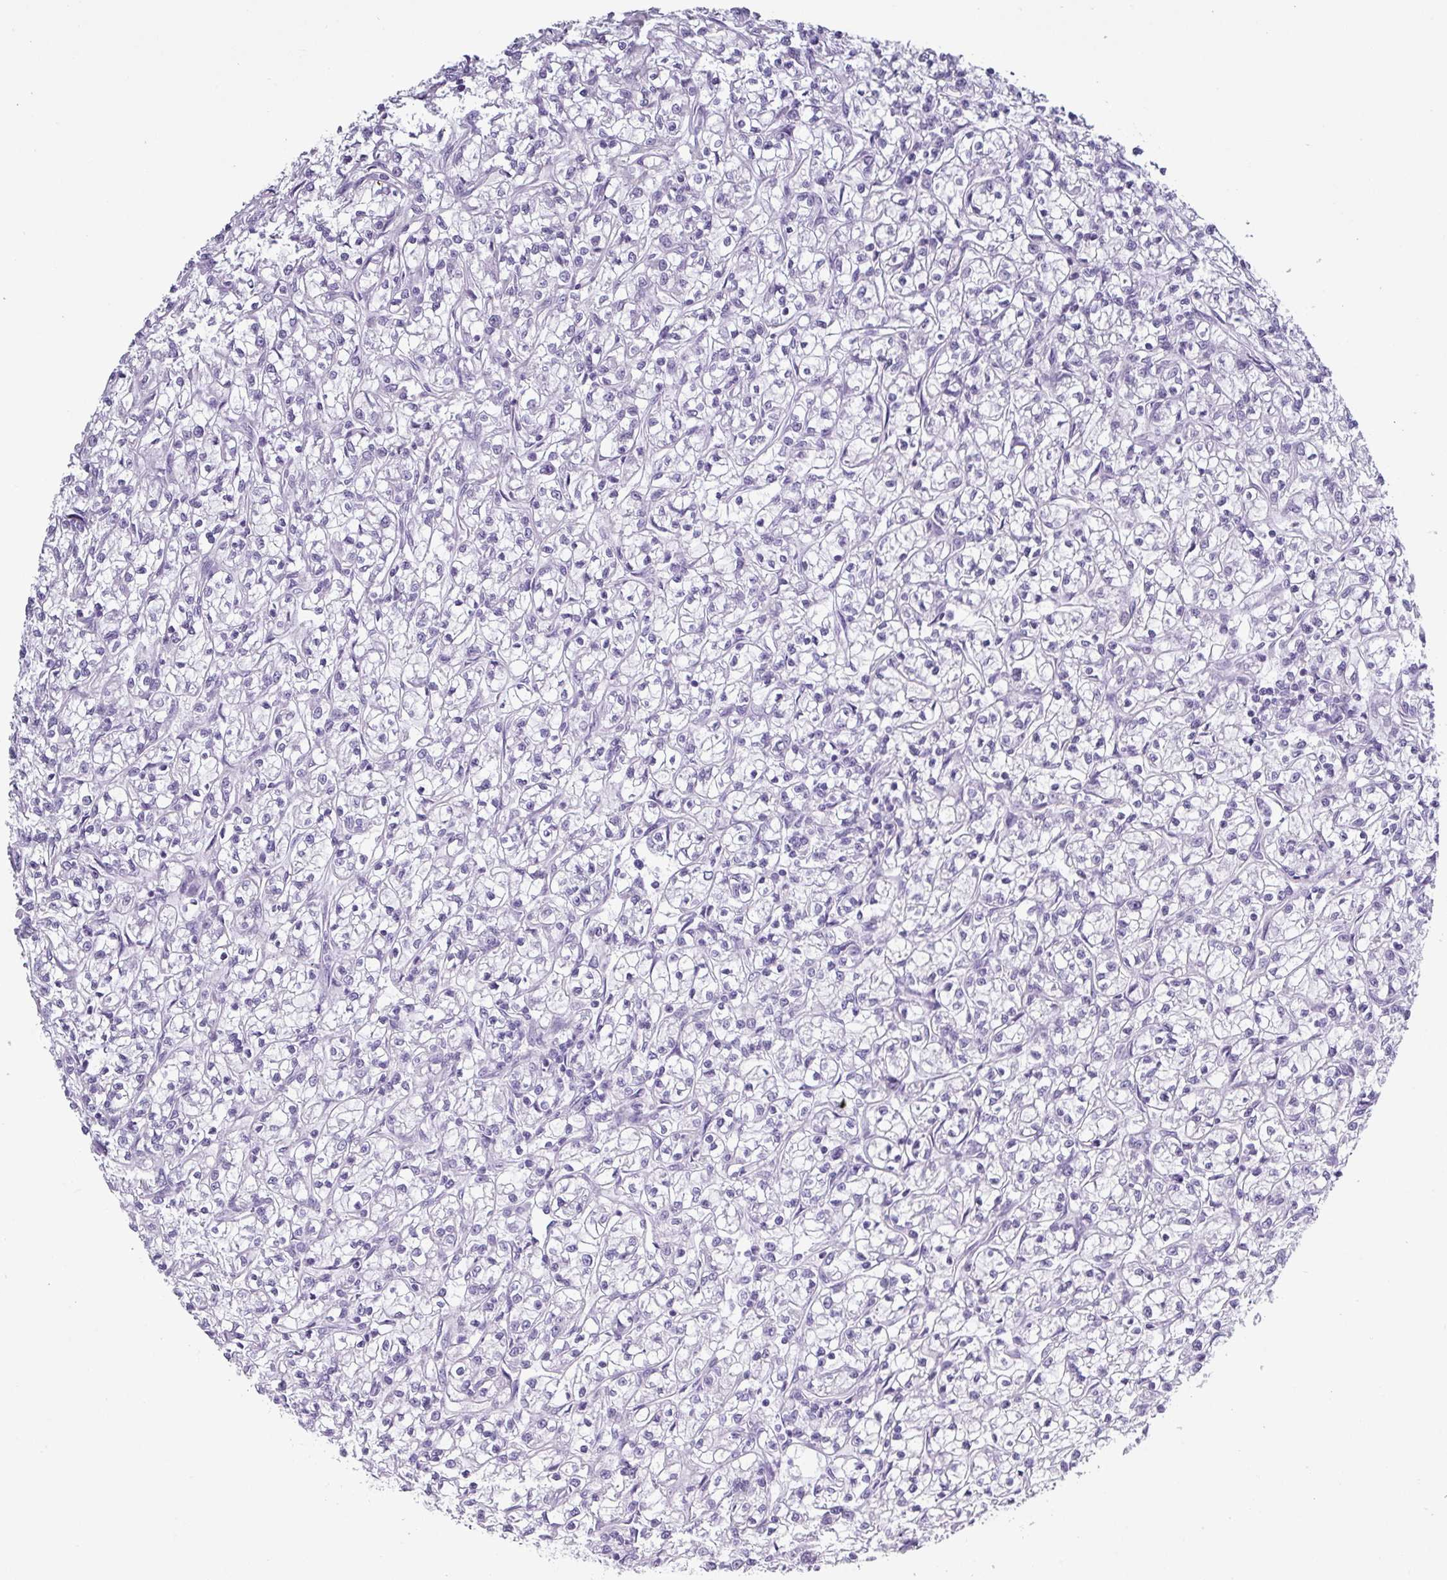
{"staining": {"intensity": "negative", "quantity": "none", "location": "none"}, "tissue": "renal cancer", "cell_type": "Tumor cells", "image_type": "cancer", "snomed": [{"axis": "morphology", "description": "Adenocarcinoma, NOS"}, {"axis": "topography", "description": "Kidney"}], "caption": "The image displays no significant expression in tumor cells of renal adenocarcinoma.", "gene": "CRYBB2", "patient": {"sex": "female", "age": 59}}